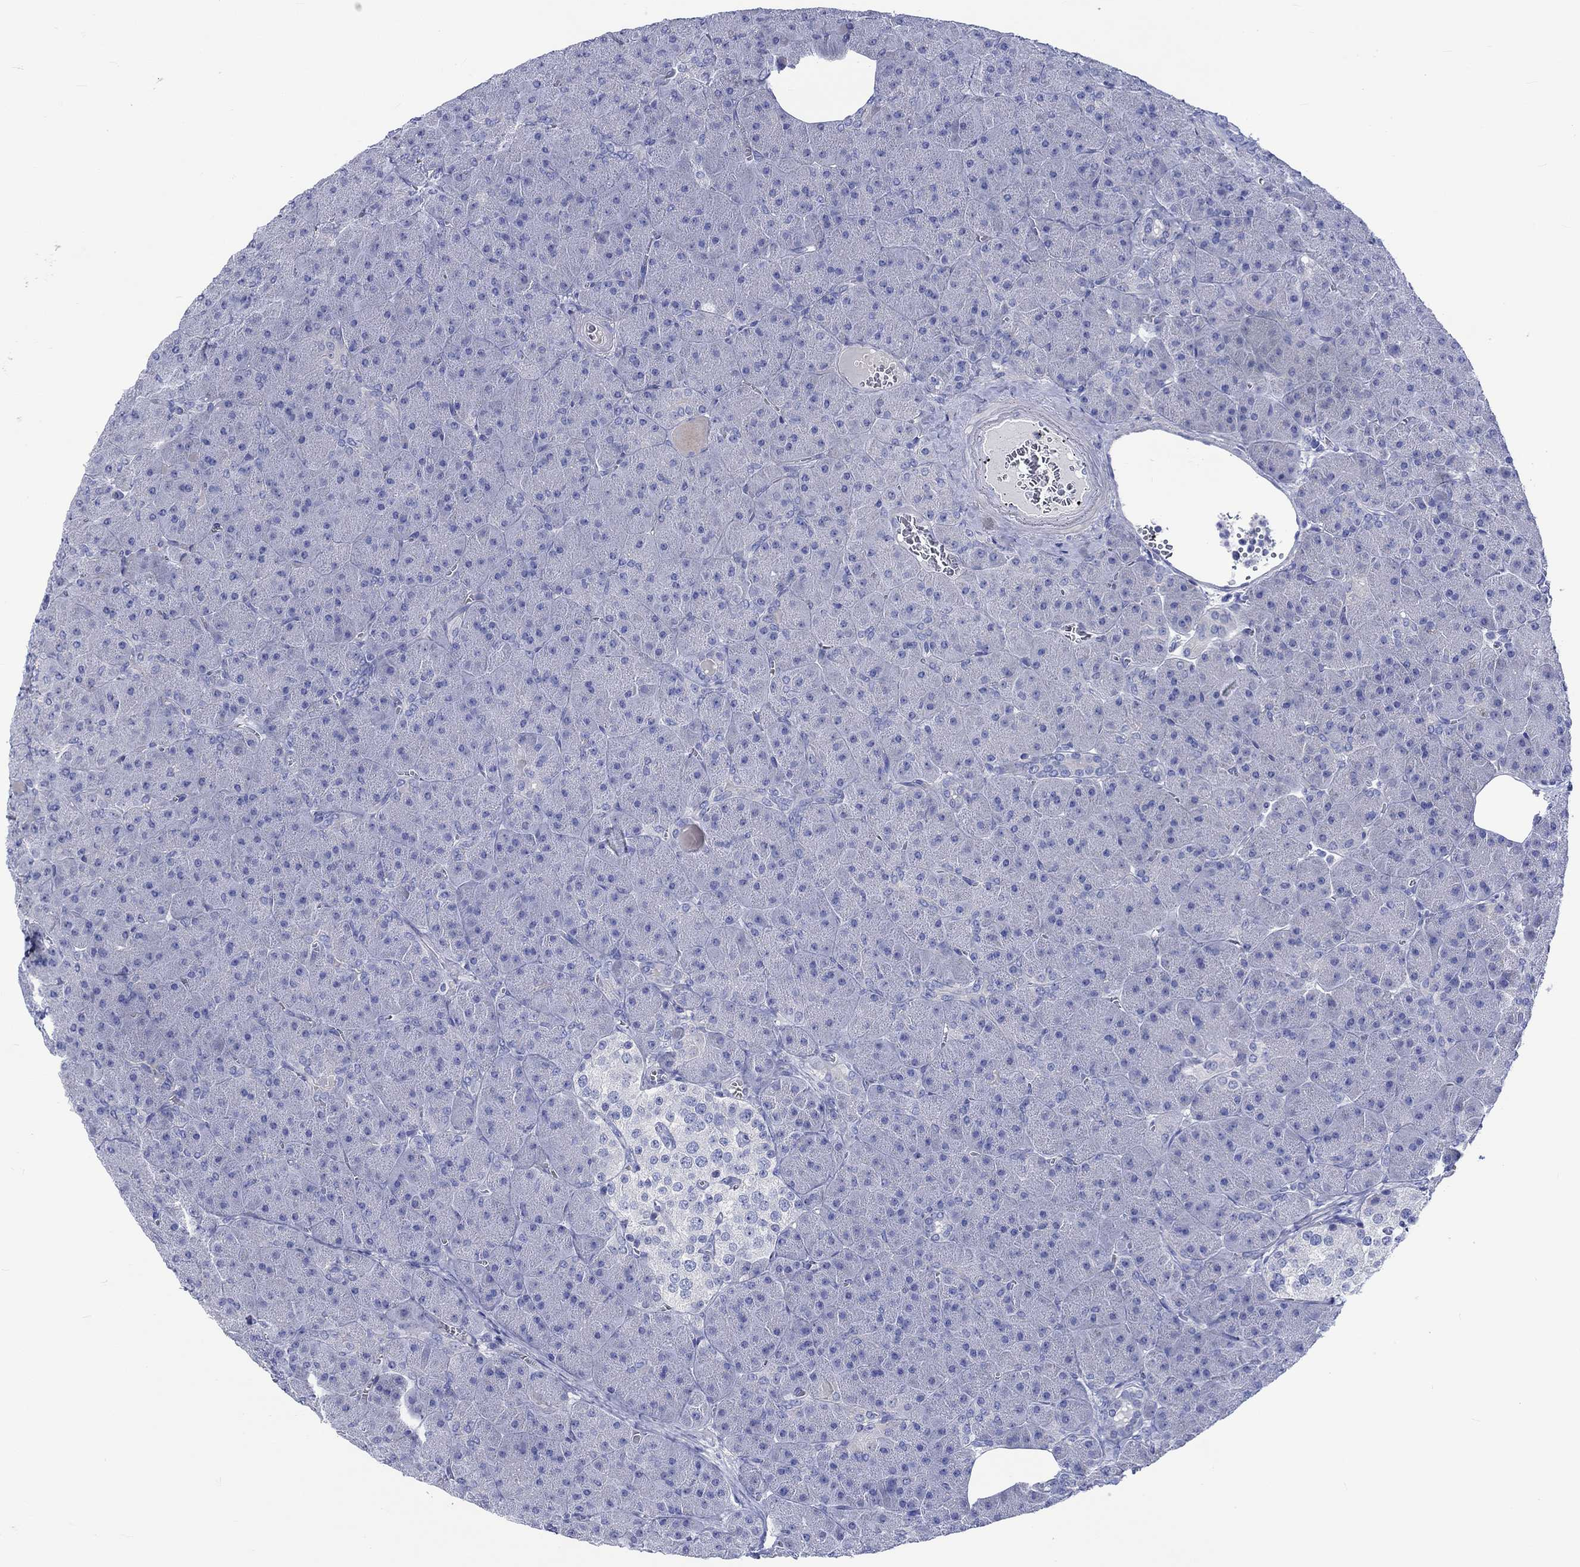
{"staining": {"intensity": "negative", "quantity": "none", "location": "none"}, "tissue": "pancreas", "cell_type": "Exocrine glandular cells", "image_type": "normal", "snomed": [{"axis": "morphology", "description": "Normal tissue, NOS"}, {"axis": "topography", "description": "Pancreas"}], "caption": "Immunohistochemical staining of unremarkable pancreas demonstrates no significant expression in exocrine glandular cells.", "gene": "NRIP3", "patient": {"sex": "male", "age": 61}}